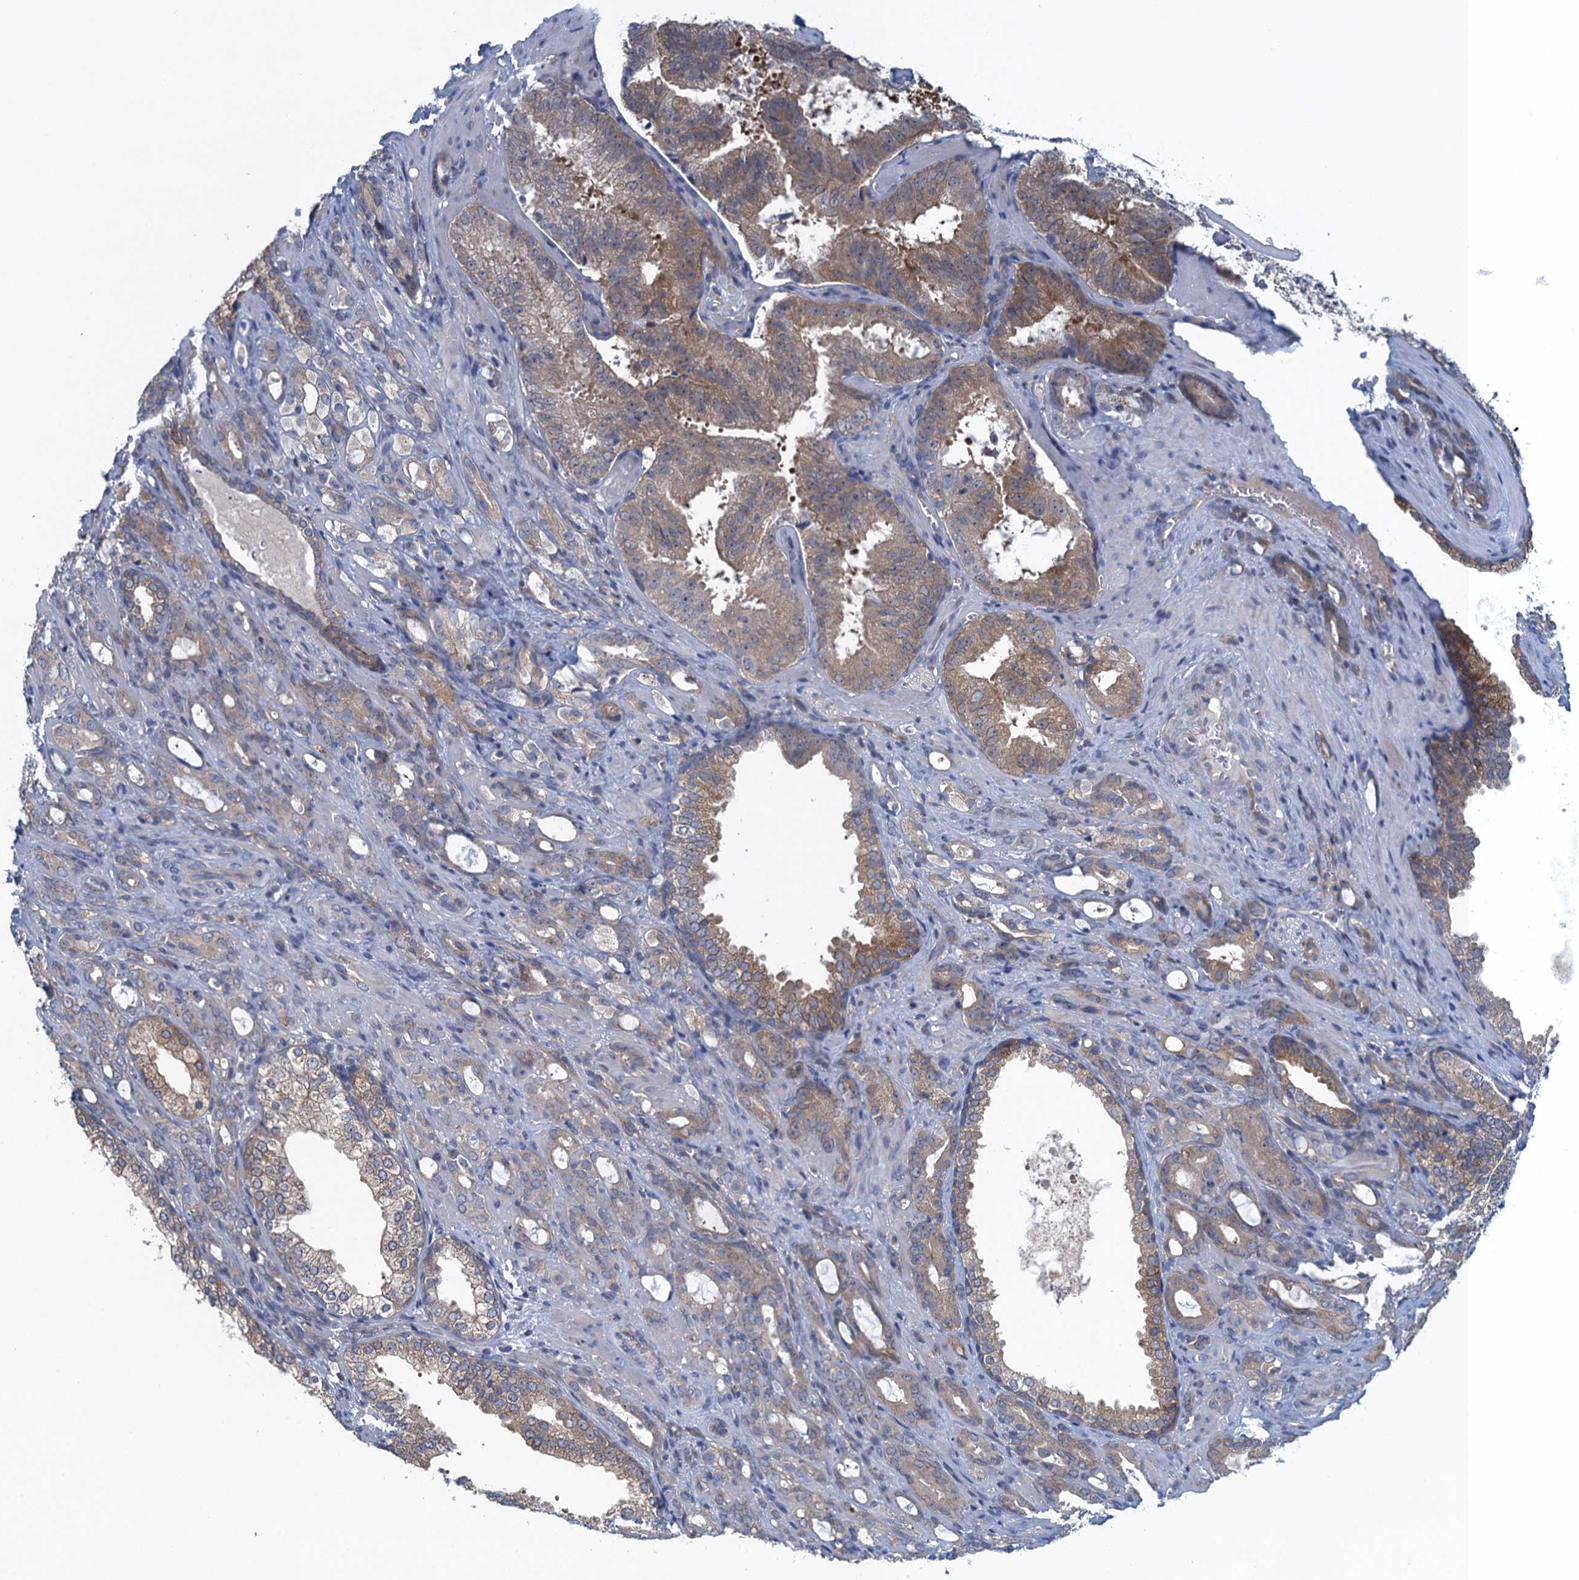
{"staining": {"intensity": "moderate", "quantity": "25%-75%", "location": "cytoplasmic/membranous"}, "tissue": "prostate cancer", "cell_type": "Tumor cells", "image_type": "cancer", "snomed": [{"axis": "morphology", "description": "Adenocarcinoma, High grade"}, {"axis": "topography", "description": "Prostate"}], "caption": "Prostate cancer (adenocarcinoma (high-grade)) stained for a protein (brown) displays moderate cytoplasmic/membranous positive positivity in about 25%-75% of tumor cells.", "gene": "NCKAP1L", "patient": {"sex": "male", "age": 72}}